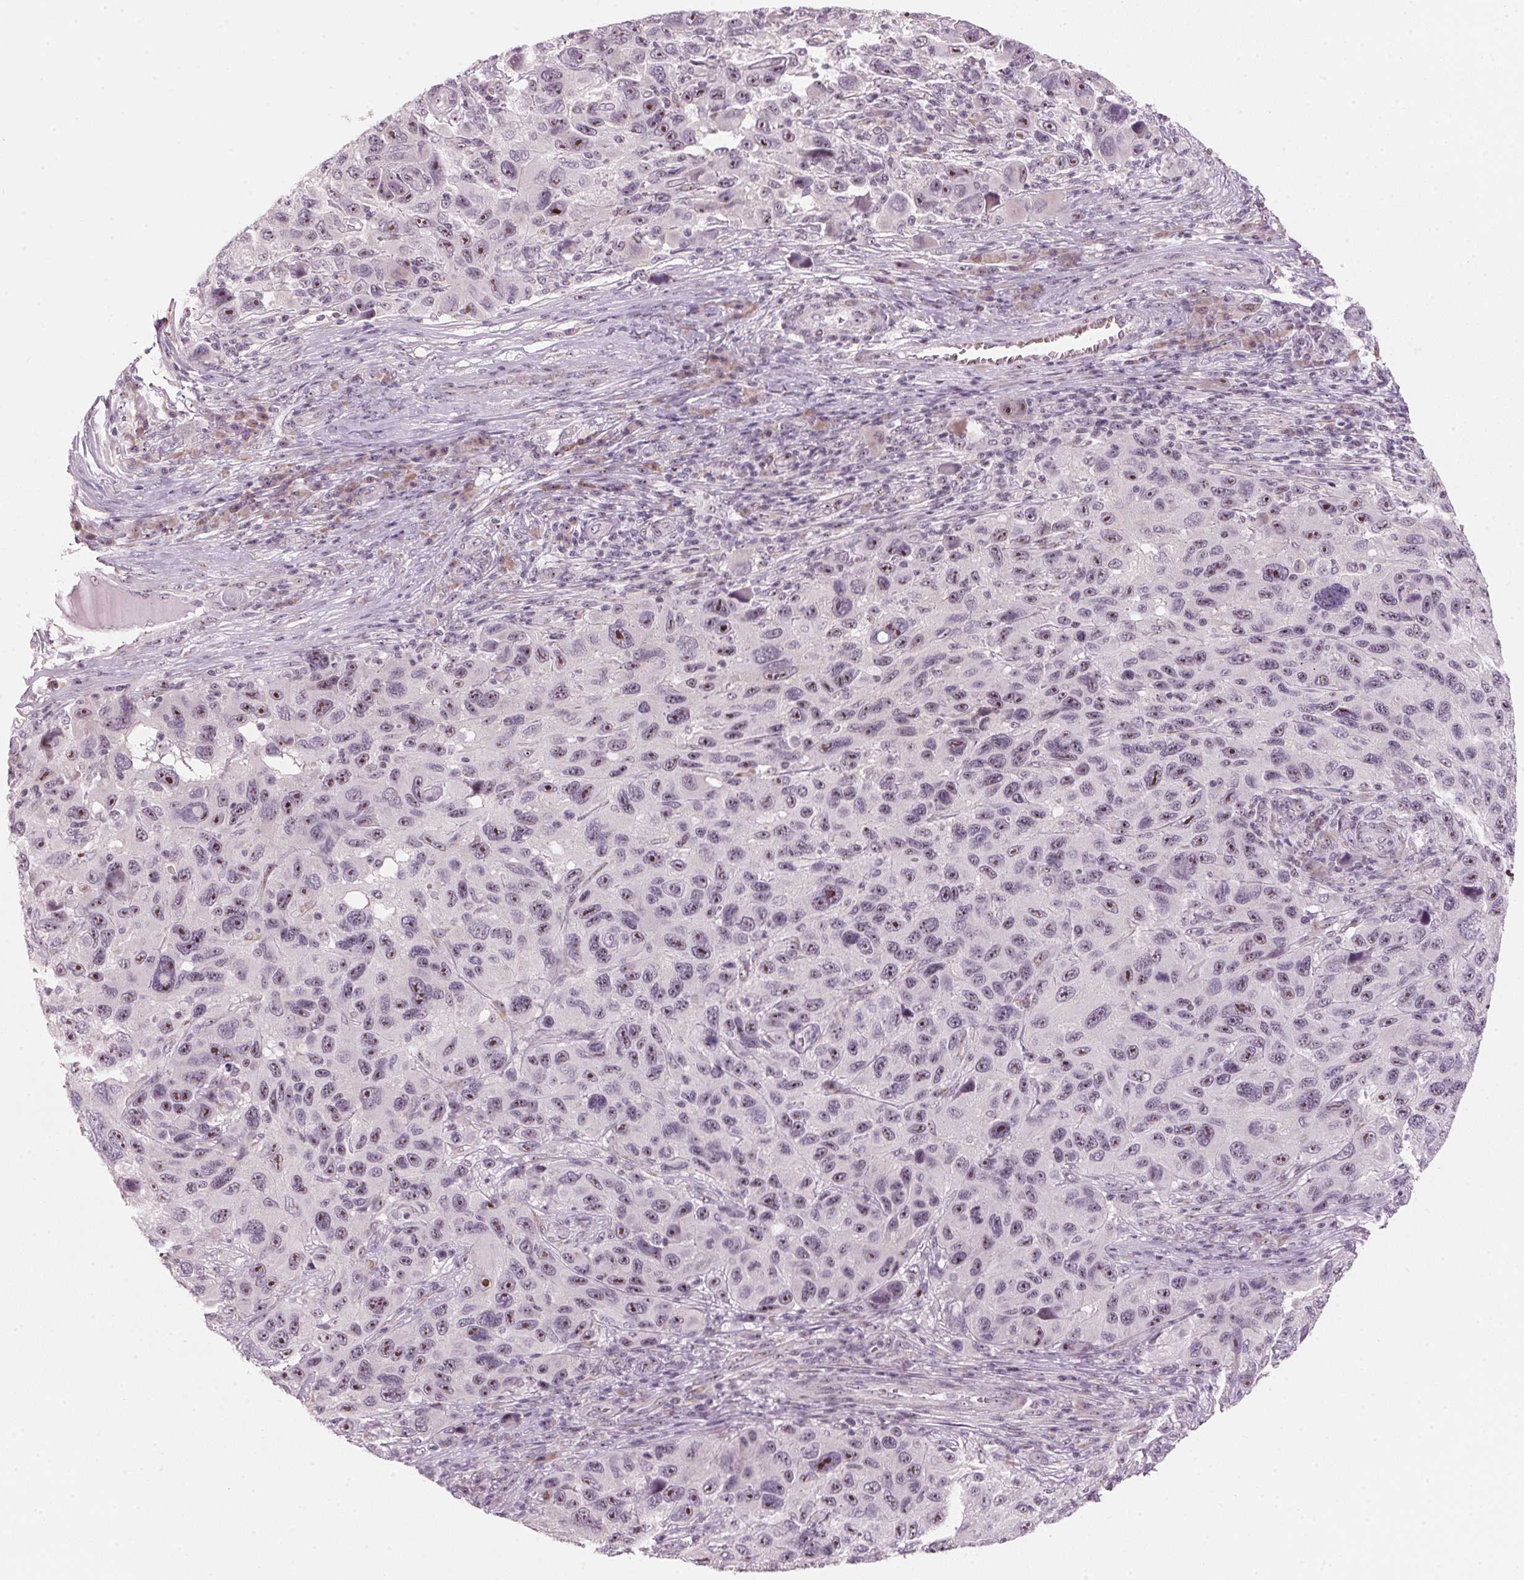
{"staining": {"intensity": "moderate", "quantity": ">75%", "location": "nuclear"}, "tissue": "melanoma", "cell_type": "Tumor cells", "image_type": "cancer", "snomed": [{"axis": "morphology", "description": "Malignant melanoma, NOS"}, {"axis": "topography", "description": "Skin"}], "caption": "Immunohistochemistry (IHC) (DAB) staining of human malignant melanoma shows moderate nuclear protein expression in about >75% of tumor cells. The protein is shown in brown color, while the nuclei are stained blue.", "gene": "DNTTIP2", "patient": {"sex": "male", "age": 53}}